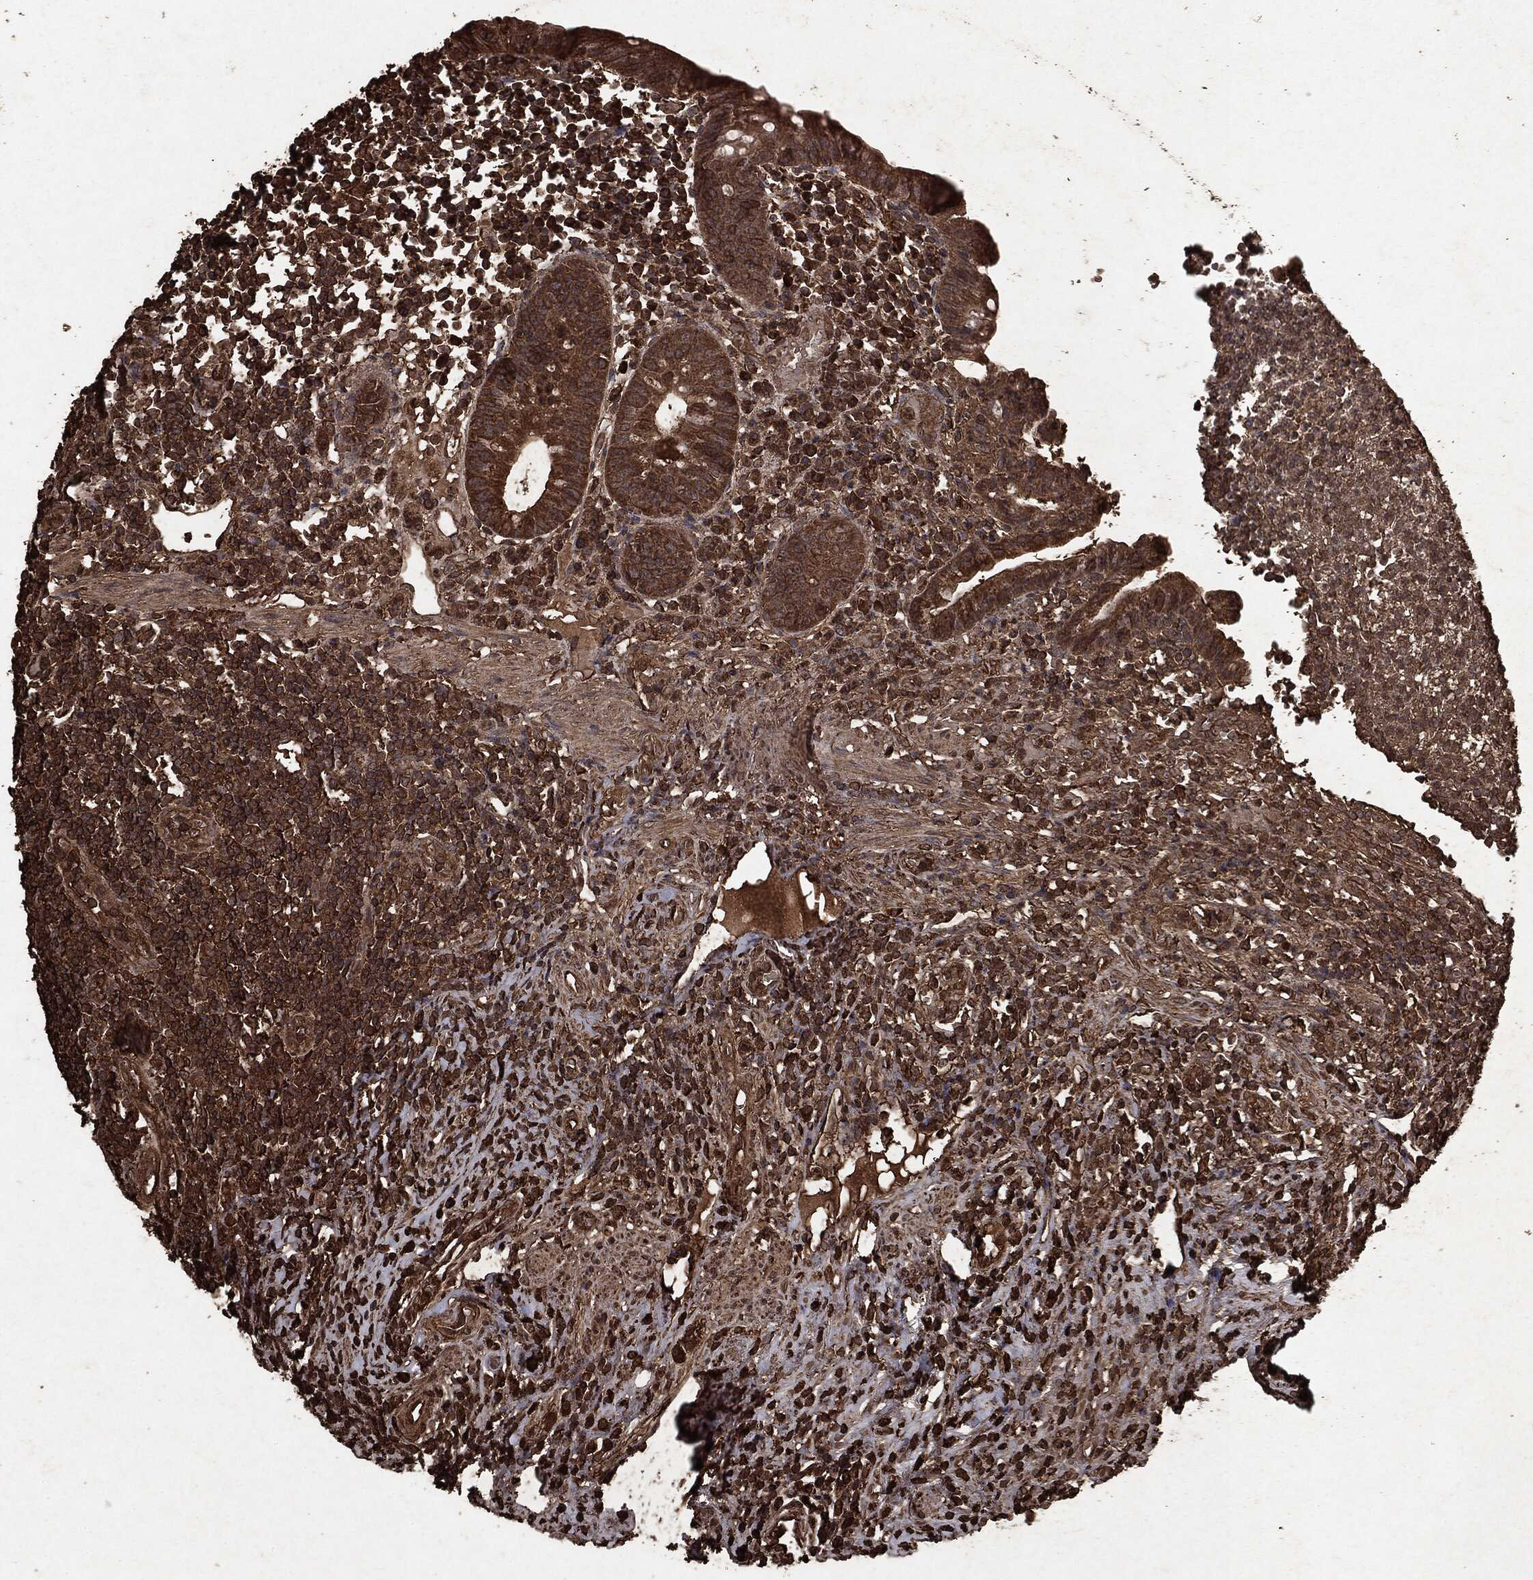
{"staining": {"intensity": "moderate", "quantity": ">75%", "location": "cytoplasmic/membranous"}, "tissue": "appendix", "cell_type": "Glandular cells", "image_type": "normal", "snomed": [{"axis": "morphology", "description": "Normal tissue, NOS"}, {"axis": "topography", "description": "Appendix"}], "caption": "Appendix stained for a protein (brown) shows moderate cytoplasmic/membranous positive positivity in approximately >75% of glandular cells.", "gene": "ARAF", "patient": {"sex": "female", "age": 40}}